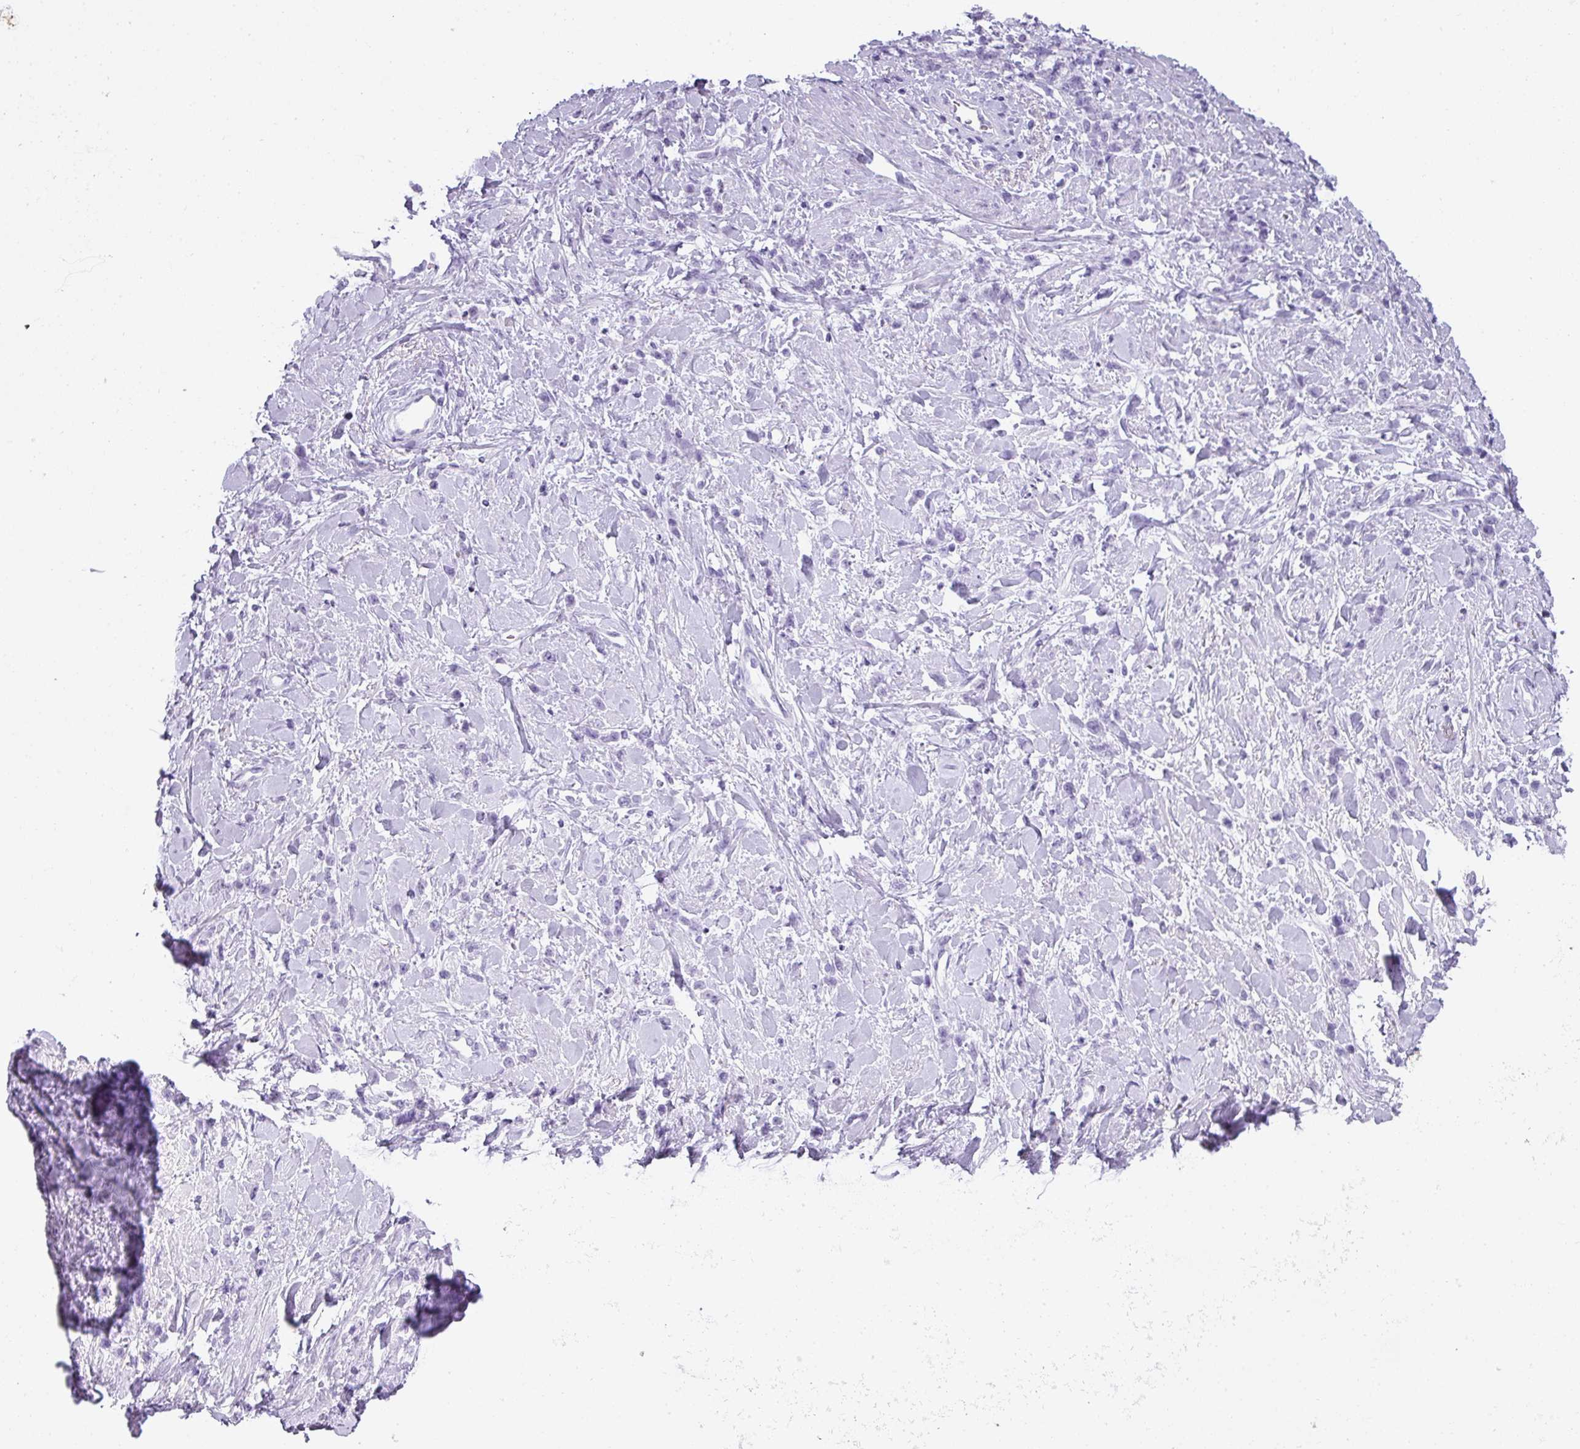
{"staining": {"intensity": "negative", "quantity": "none", "location": "none"}, "tissue": "stomach cancer", "cell_type": "Tumor cells", "image_type": "cancer", "snomed": [{"axis": "morphology", "description": "Adenocarcinoma, NOS"}, {"axis": "topography", "description": "Stomach"}], "caption": "This is an immunohistochemistry histopathology image of stomach adenocarcinoma. There is no expression in tumor cells.", "gene": "RBMY1F", "patient": {"sex": "female", "age": 60}}